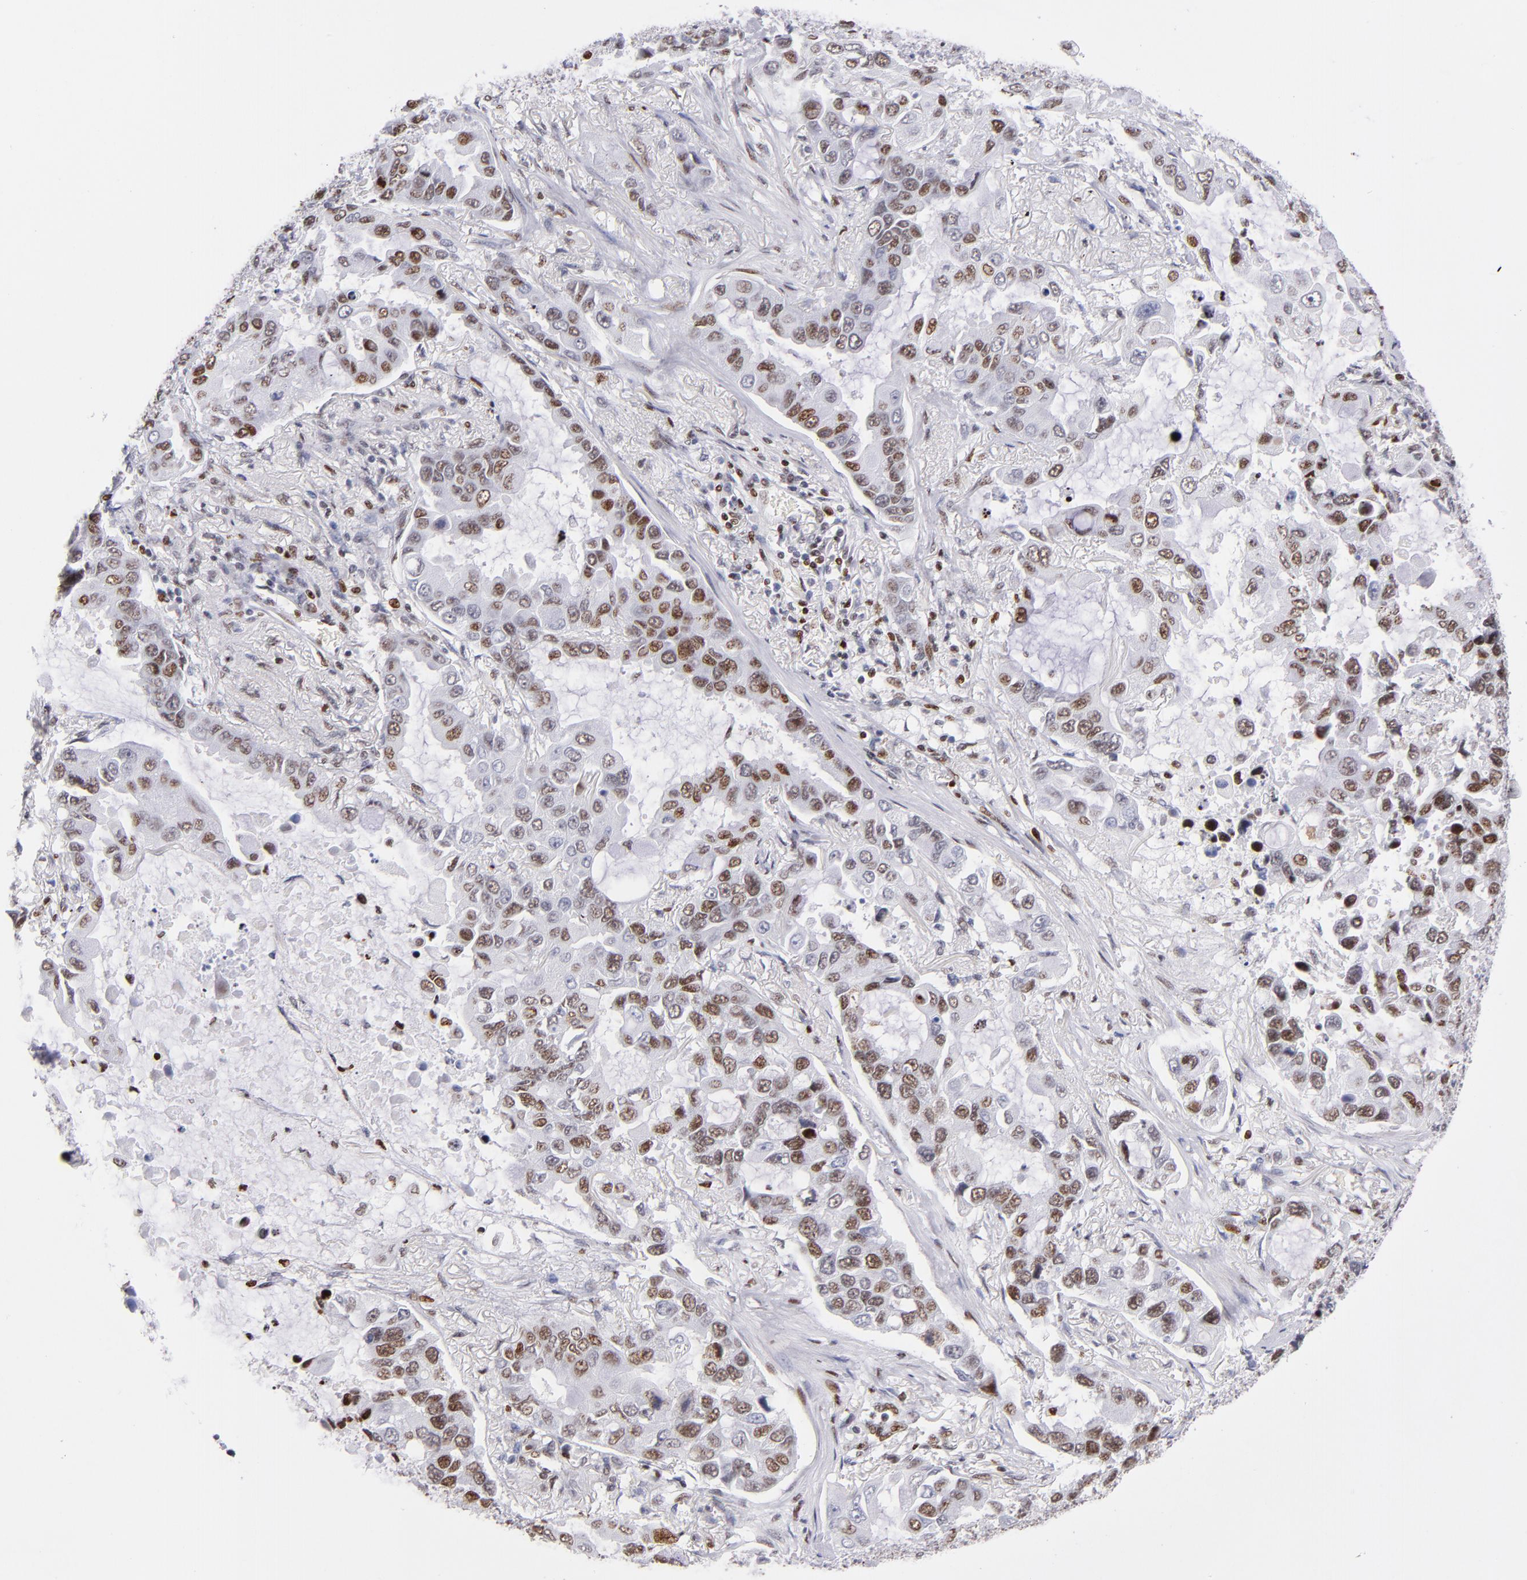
{"staining": {"intensity": "moderate", "quantity": "25%-75%", "location": "nuclear"}, "tissue": "lung cancer", "cell_type": "Tumor cells", "image_type": "cancer", "snomed": [{"axis": "morphology", "description": "Adenocarcinoma, NOS"}, {"axis": "topography", "description": "Lung"}], "caption": "An immunohistochemistry histopathology image of tumor tissue is shown. Protein staining in brown highlights moderate nuclear positivity in lung cancer (adenocarcinoma) within tumor cells.", "gene": "POLA1", "patient": {"sex": "male", "age": 64}}